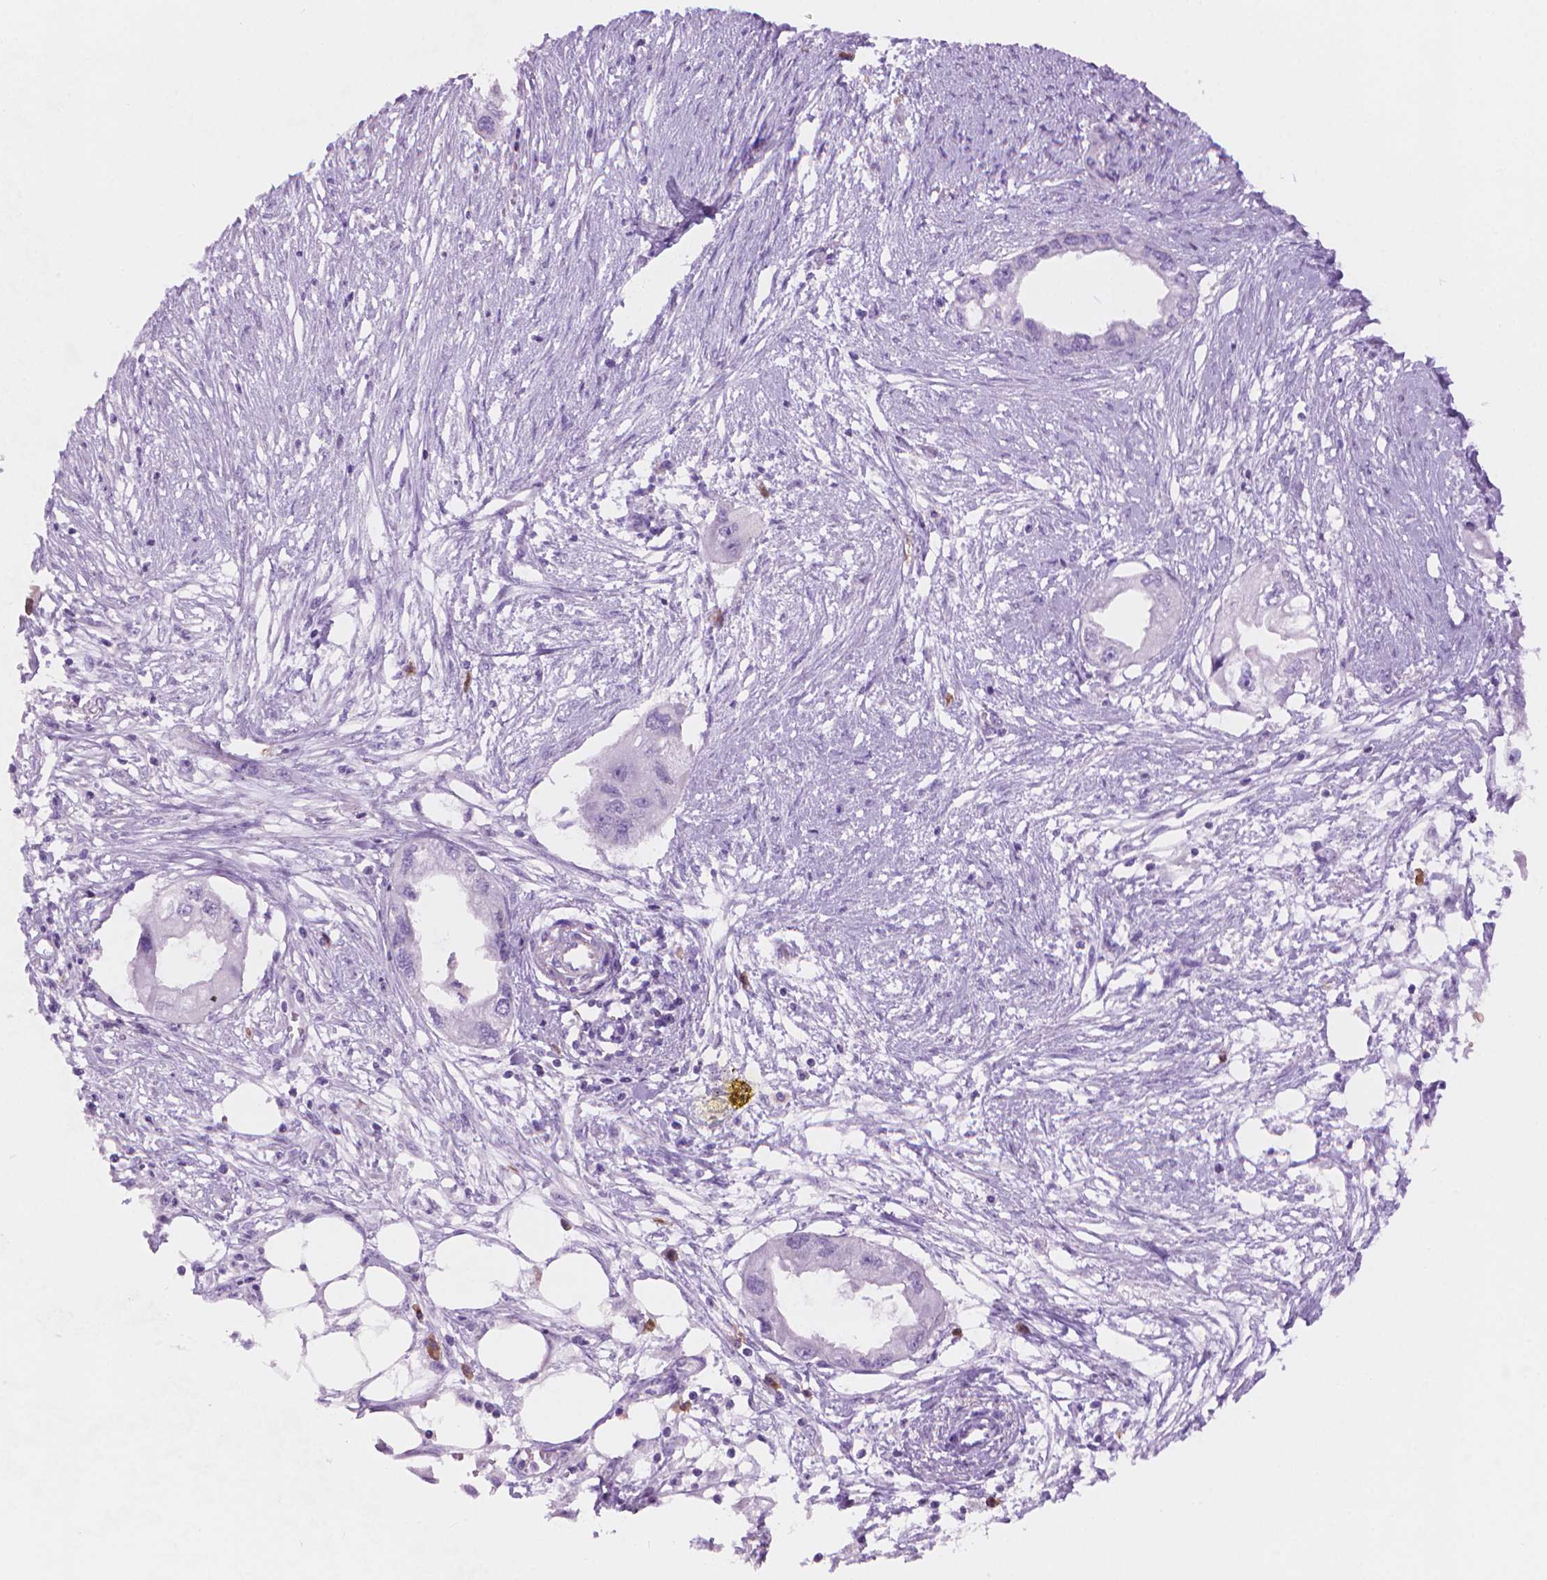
{"staining": {"intensity": "negative", "quantity": "none", "location": "none"}, "tissue": "endometrial cancer", "cell_type": "Tumor cells", "image_type": "cancer", "snomed": [{"axis": "morphology", "description": "Adenocarcinoma, NOS"}, {"axis": "morphology", "description": "Adenocarcinoma, metastatic, NOS"}, {"axis": "topography", "description": "Adipose tissue"}, {"axis": "topography", "description": "Endometrium"}], "caption": "Image shows no protein expression in tumor cells of endometrial cancer tissue.", "gene": "TMEM184A", "patient": {"sex": "female", "age": 67}}